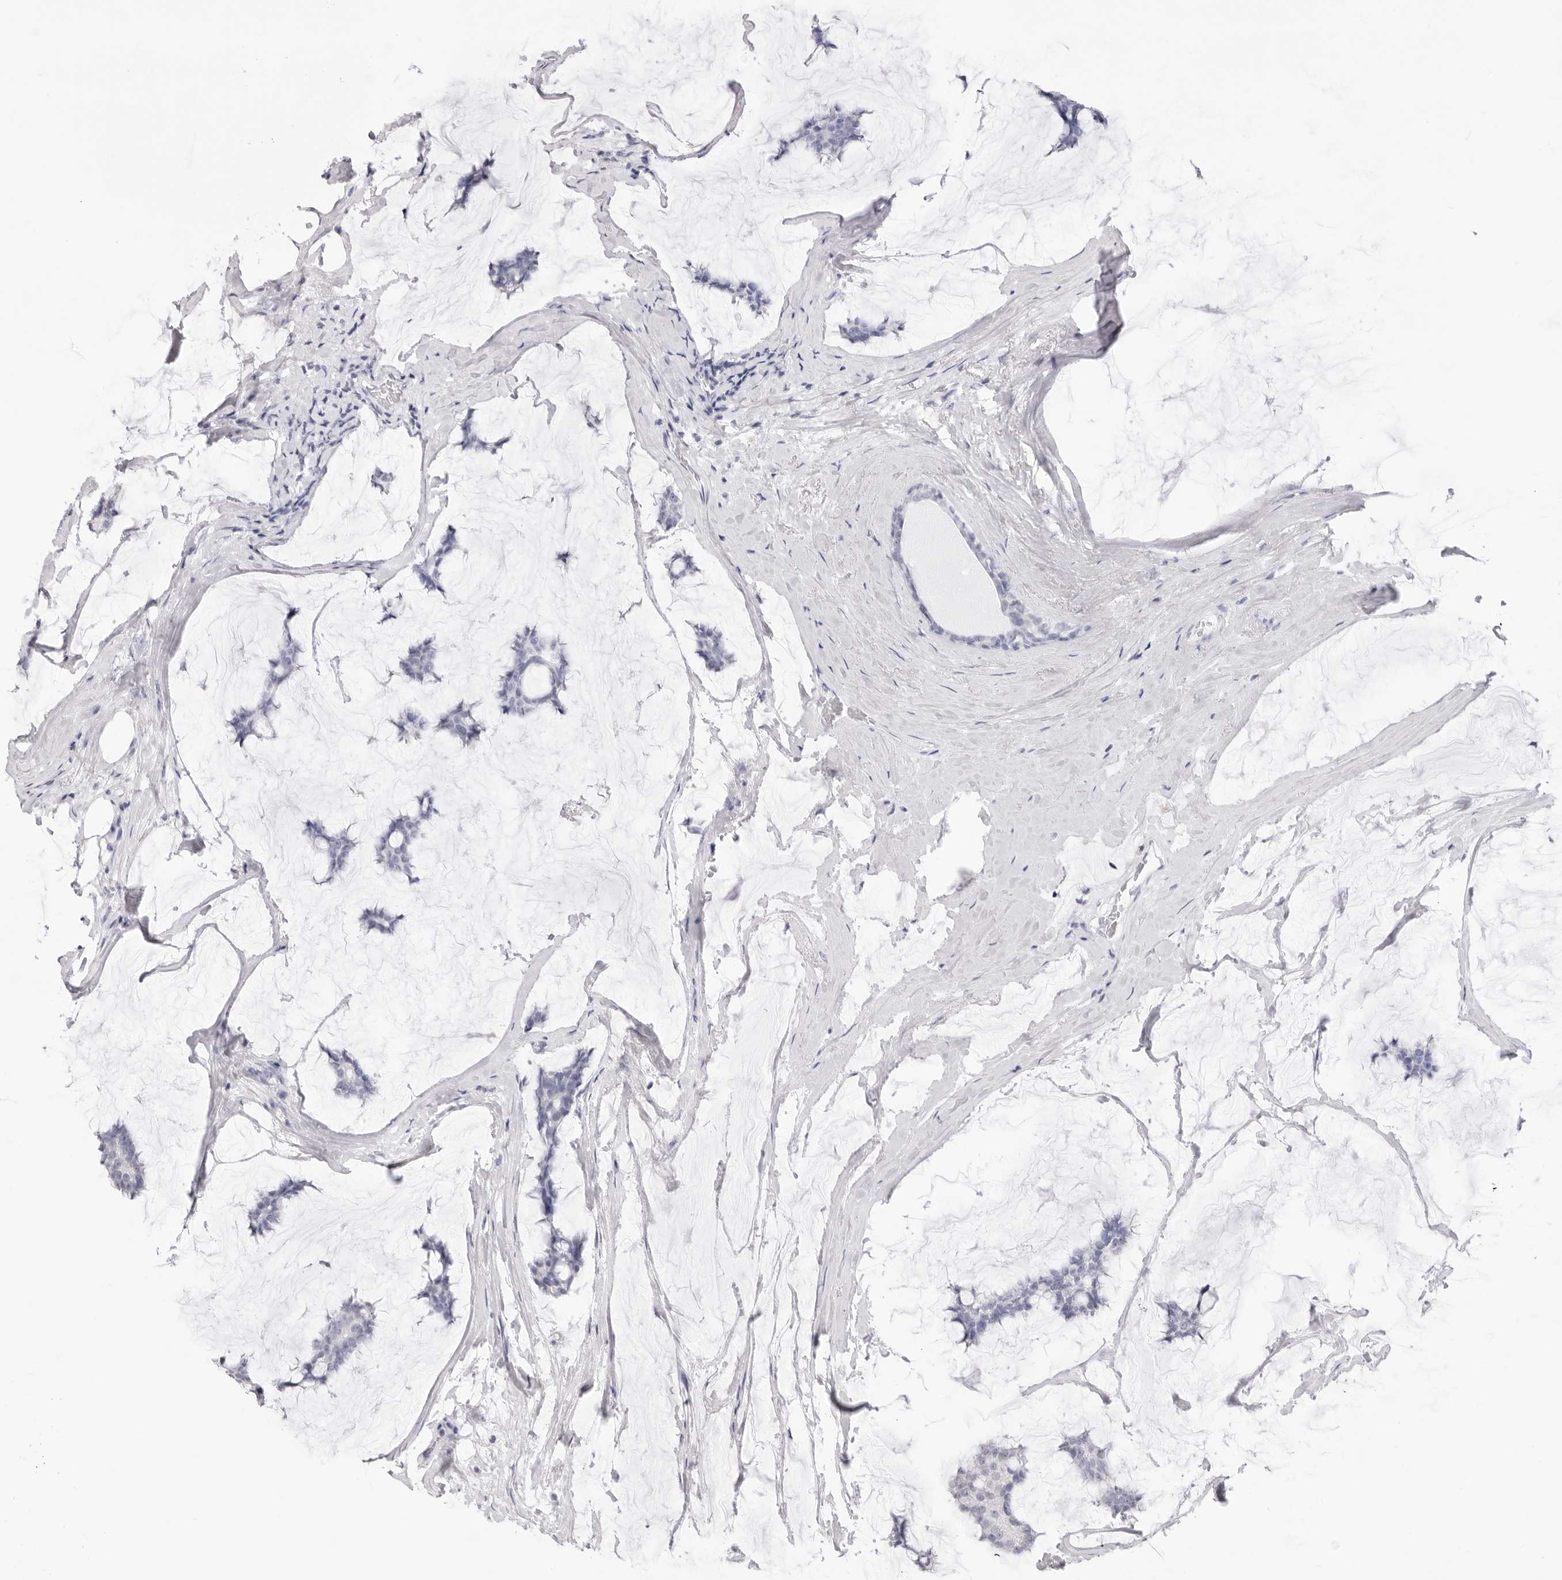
{"staining": {"intensity": "negative", "quantity": "none", "location": "none"}, "tissue": "breast cancer", "cell_type": "Tumor cells", "image_type": "cancer", "snomed": [{"axis": "morphology", "description": "Duct carcinoma"}, {"axis": "topography", "description": "Breast"}], "caption": "The histopathology image shows no staining of tumor cells in breast cancer (infiltrating ductal carcinoma).", "gene": "FDPS", "patient": {"sex": "female", "age": 93}}